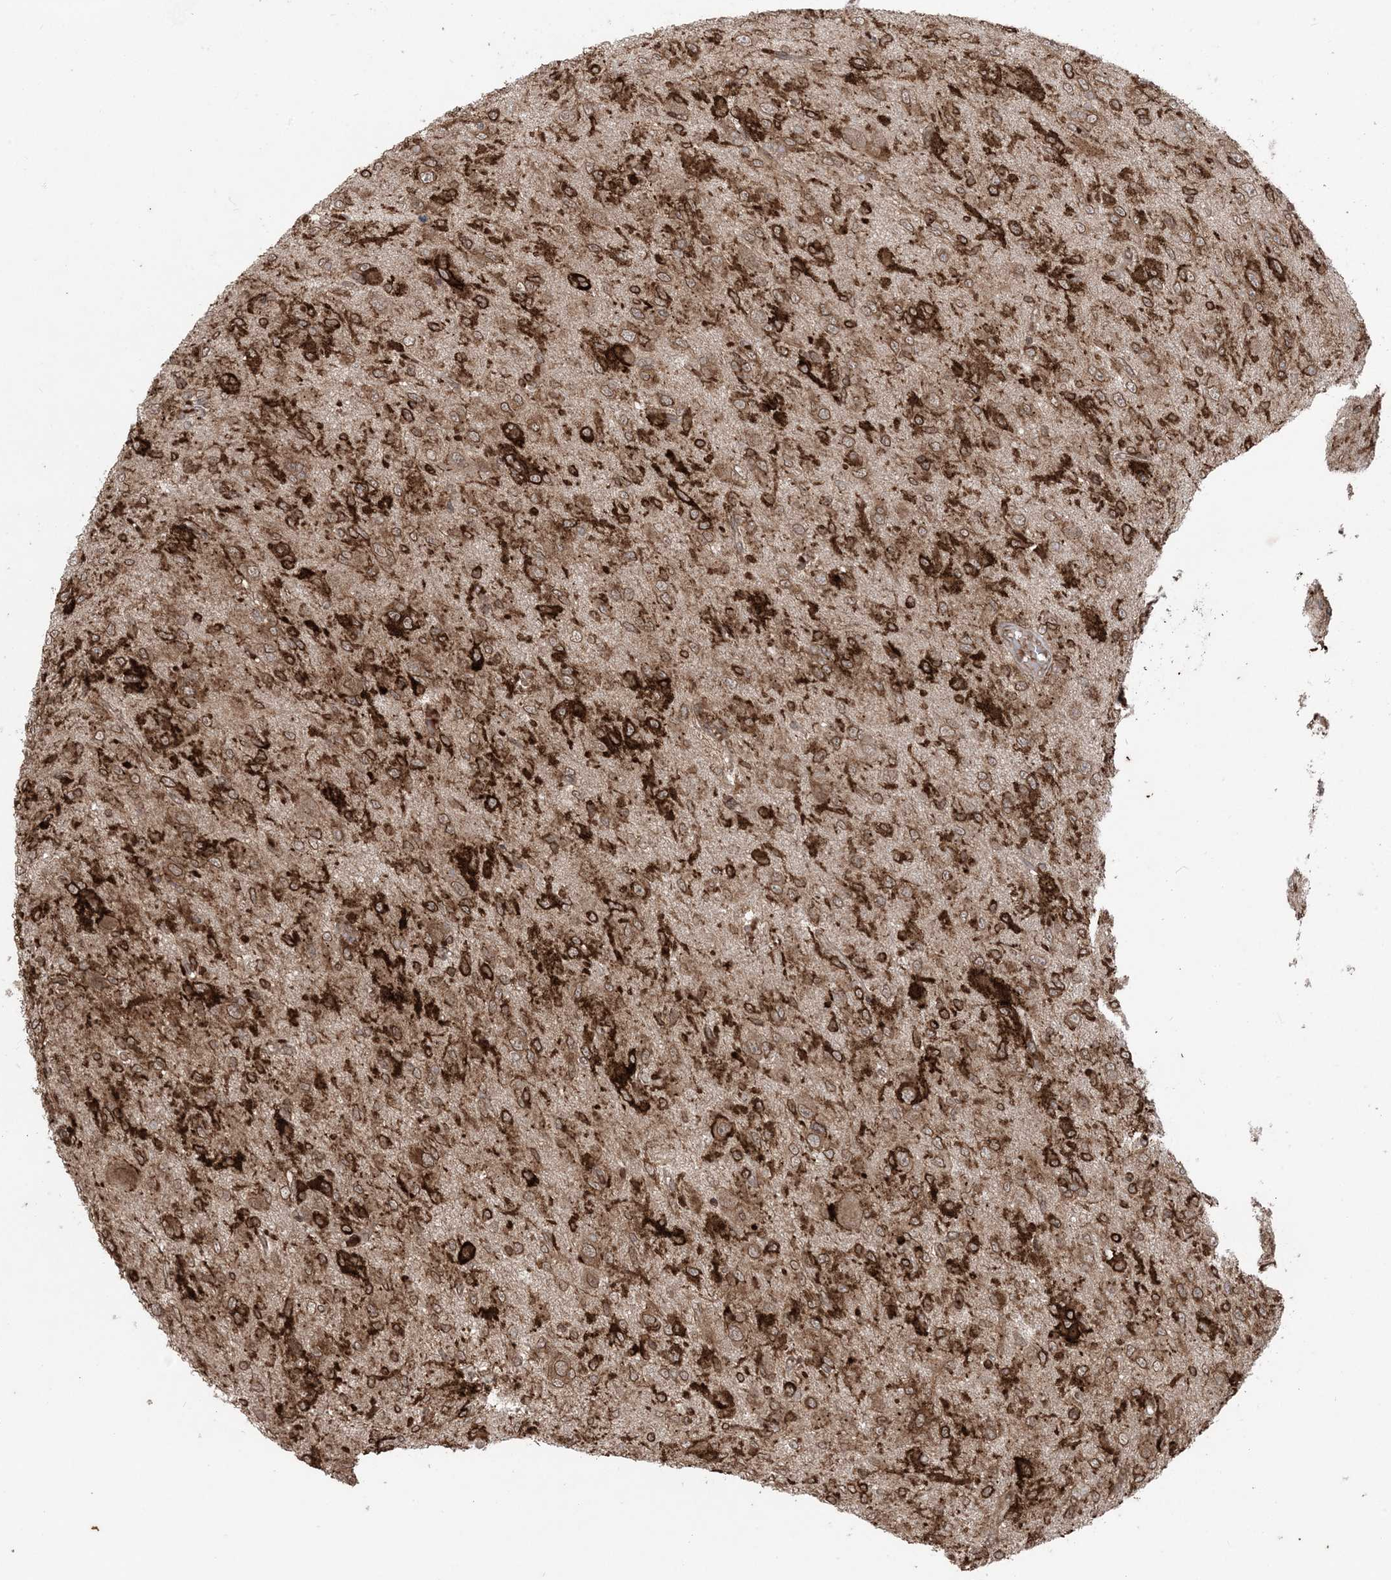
{"staining": {"intensity": "strong", "quantity": ">75%", "location": "cytoplasmic/membranous"}, "tissue": "glioma", "cell_type": "Tumor cells", "image_type": "cancer", "snomed": [{"axis": "morphology", "description": "Glioma, malignant, High grade"}, {"axis": "topography", "description": "Brain"}], "caption": "Human malignant glioma (high-grade) stained for a protein (brown) displays strong cytoplasmic/membranous positive positivity in approximately >75% of tumor cells.", "gene": "DDX19B", "patient": {"sex": "female", "age": 59}}